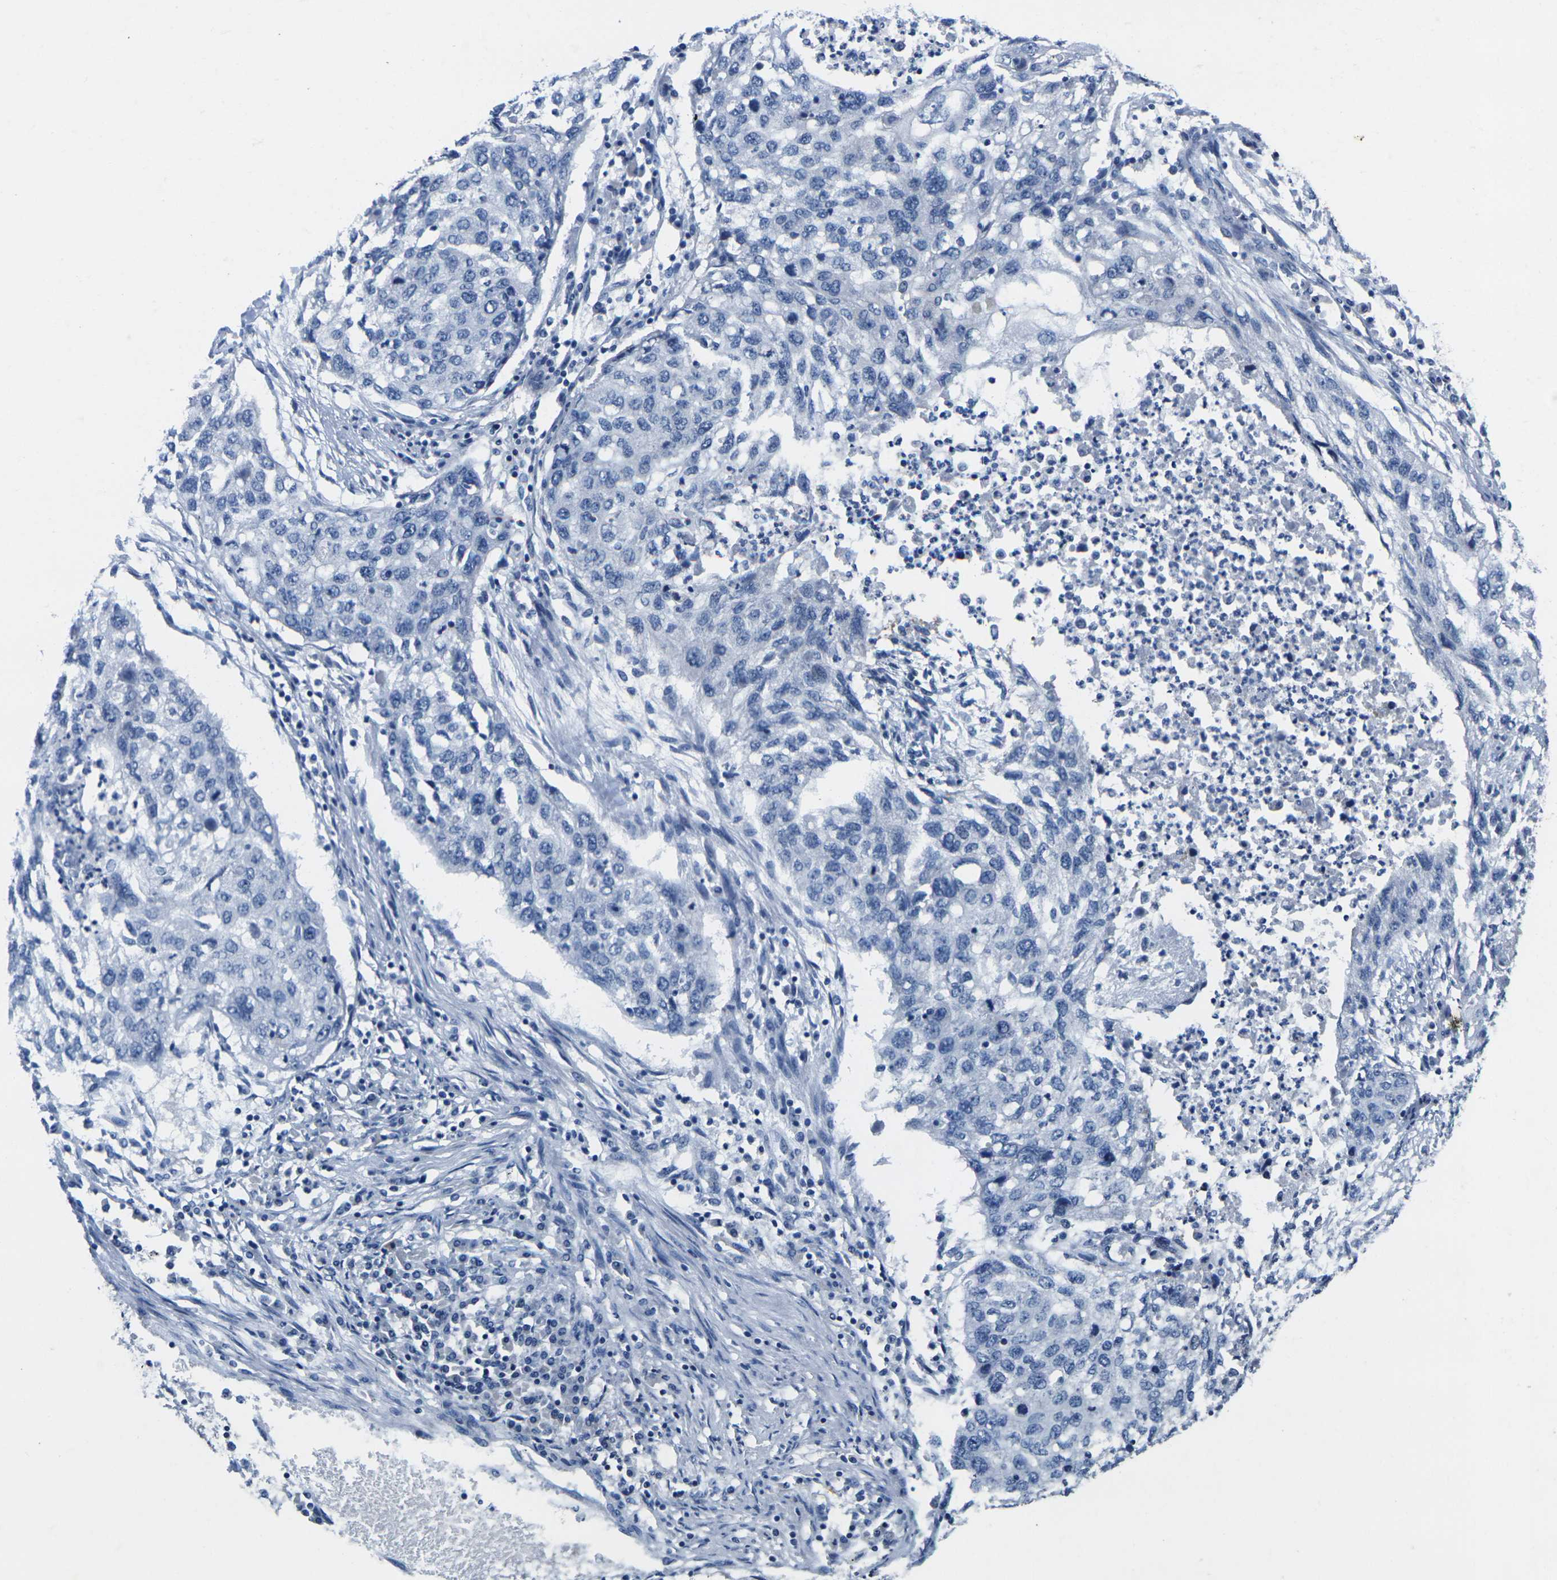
{"staining": {"intensity": "negative", "quantity": "none", "location": "none"}, "tissue": "lung cancer", "cell_type": "Tumor cells", "image_type": "cancer", "snomed": [{"axis": "morphology", "description": "Squamous cell carcinoma, NOS"}, {"axis": "topography", "description": "Lung"}], "caption": "Tumor cells show no significant staining in squamous cell carcinoma (lung).", "gene": "NOCT", "patient": {"sex": "female", "age": 63}}